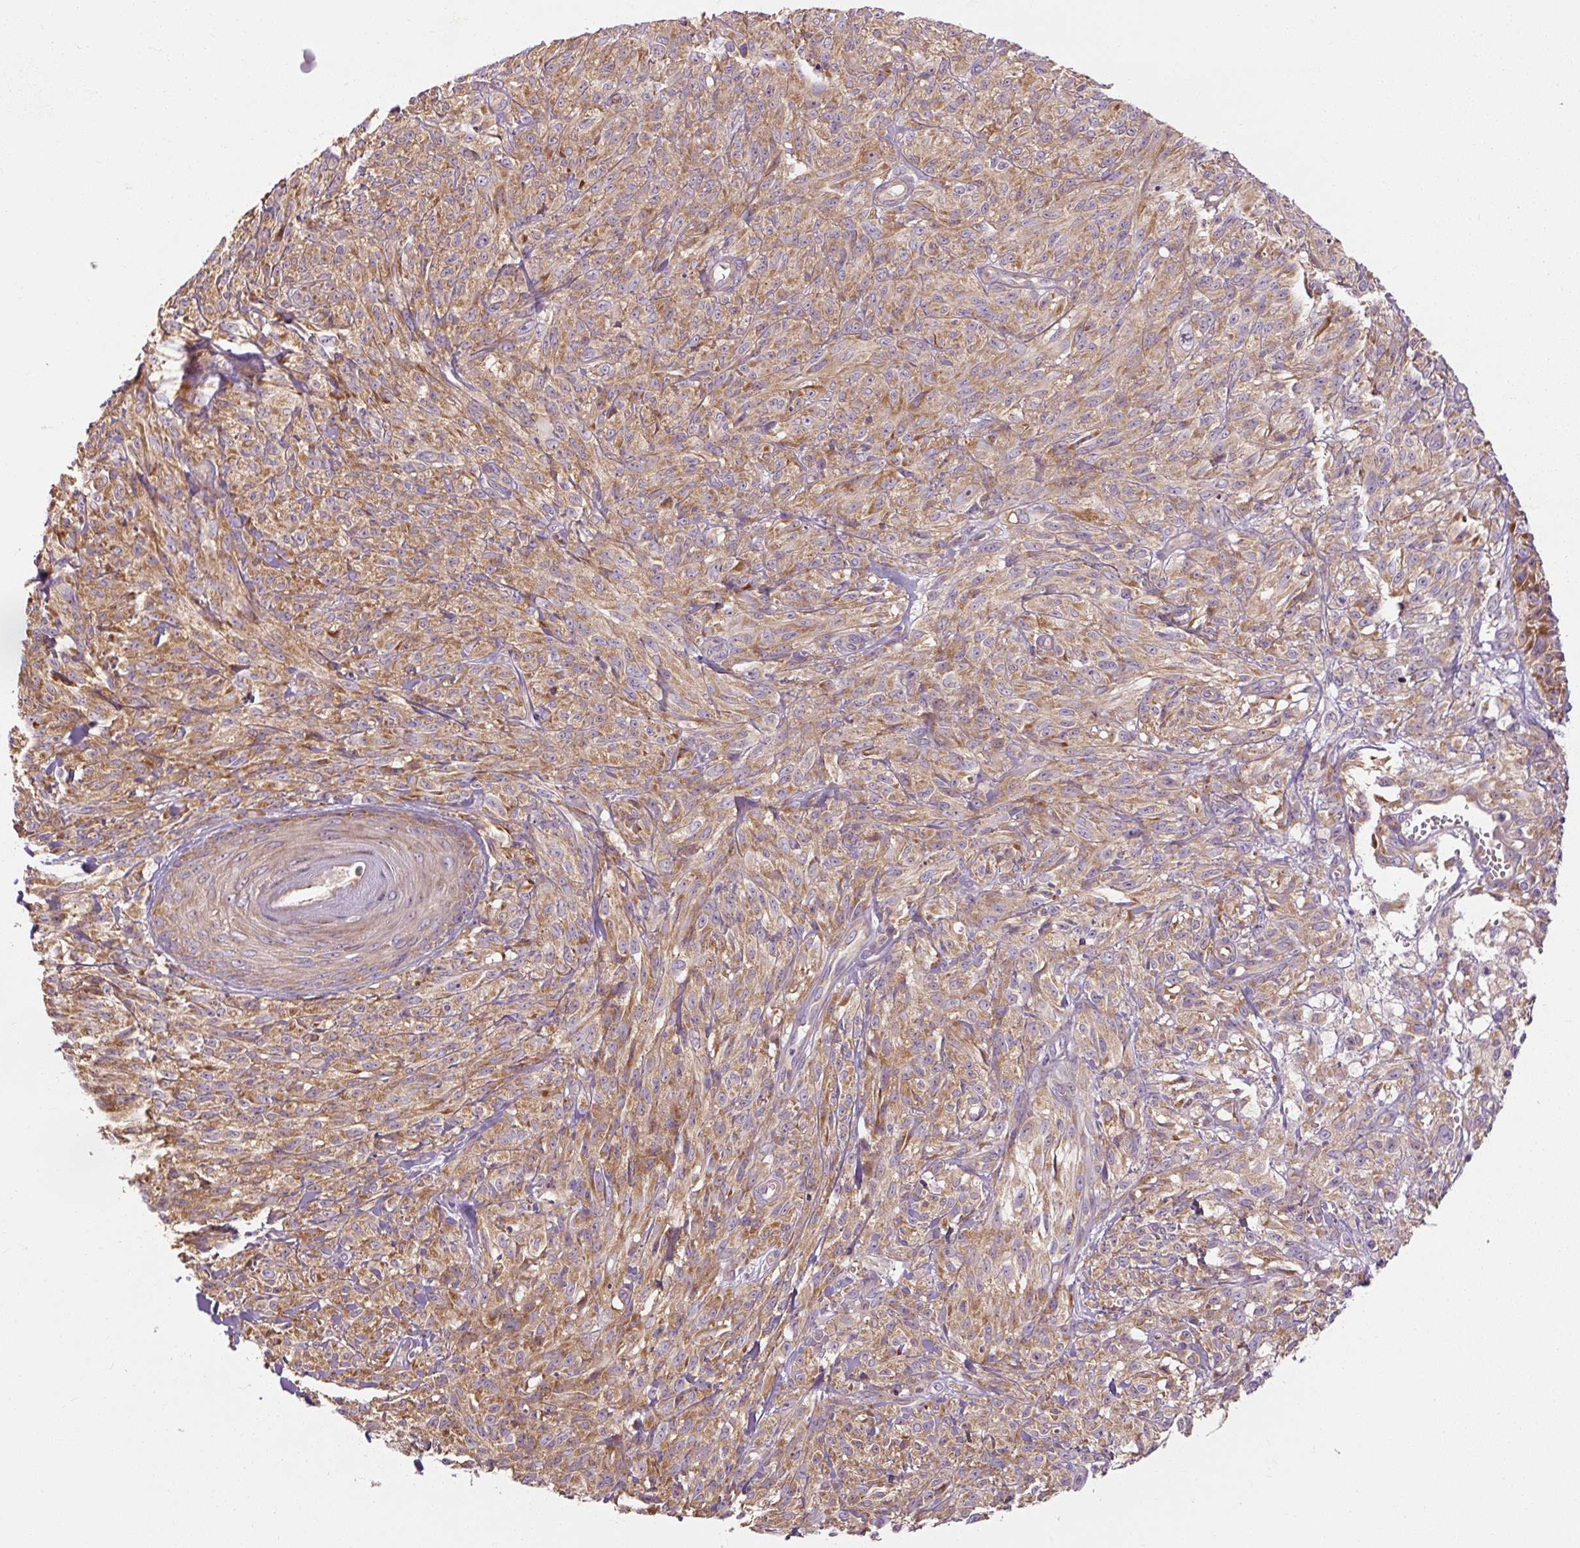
{"staining": {"intensity": "moderate", "quantity": ">75%", "location": "cytoplasmic/membranous"}, "tissue": "melanoma", "cell_type": "Tumor cells", "image_type": "cancer", "snomed": [{"axis": "morphology", "description": "Malignant melanoma, NOS"}, {"axis": "topography", "description": "Skin of upper arm"}], "caption": "A histopathology image of melanoma stained for a protein shows moderate cytoplasmic/membranous brown staining in tumor cells.", "gene": "PRSS48", "patient": {"sex": "female", "age": 65}}